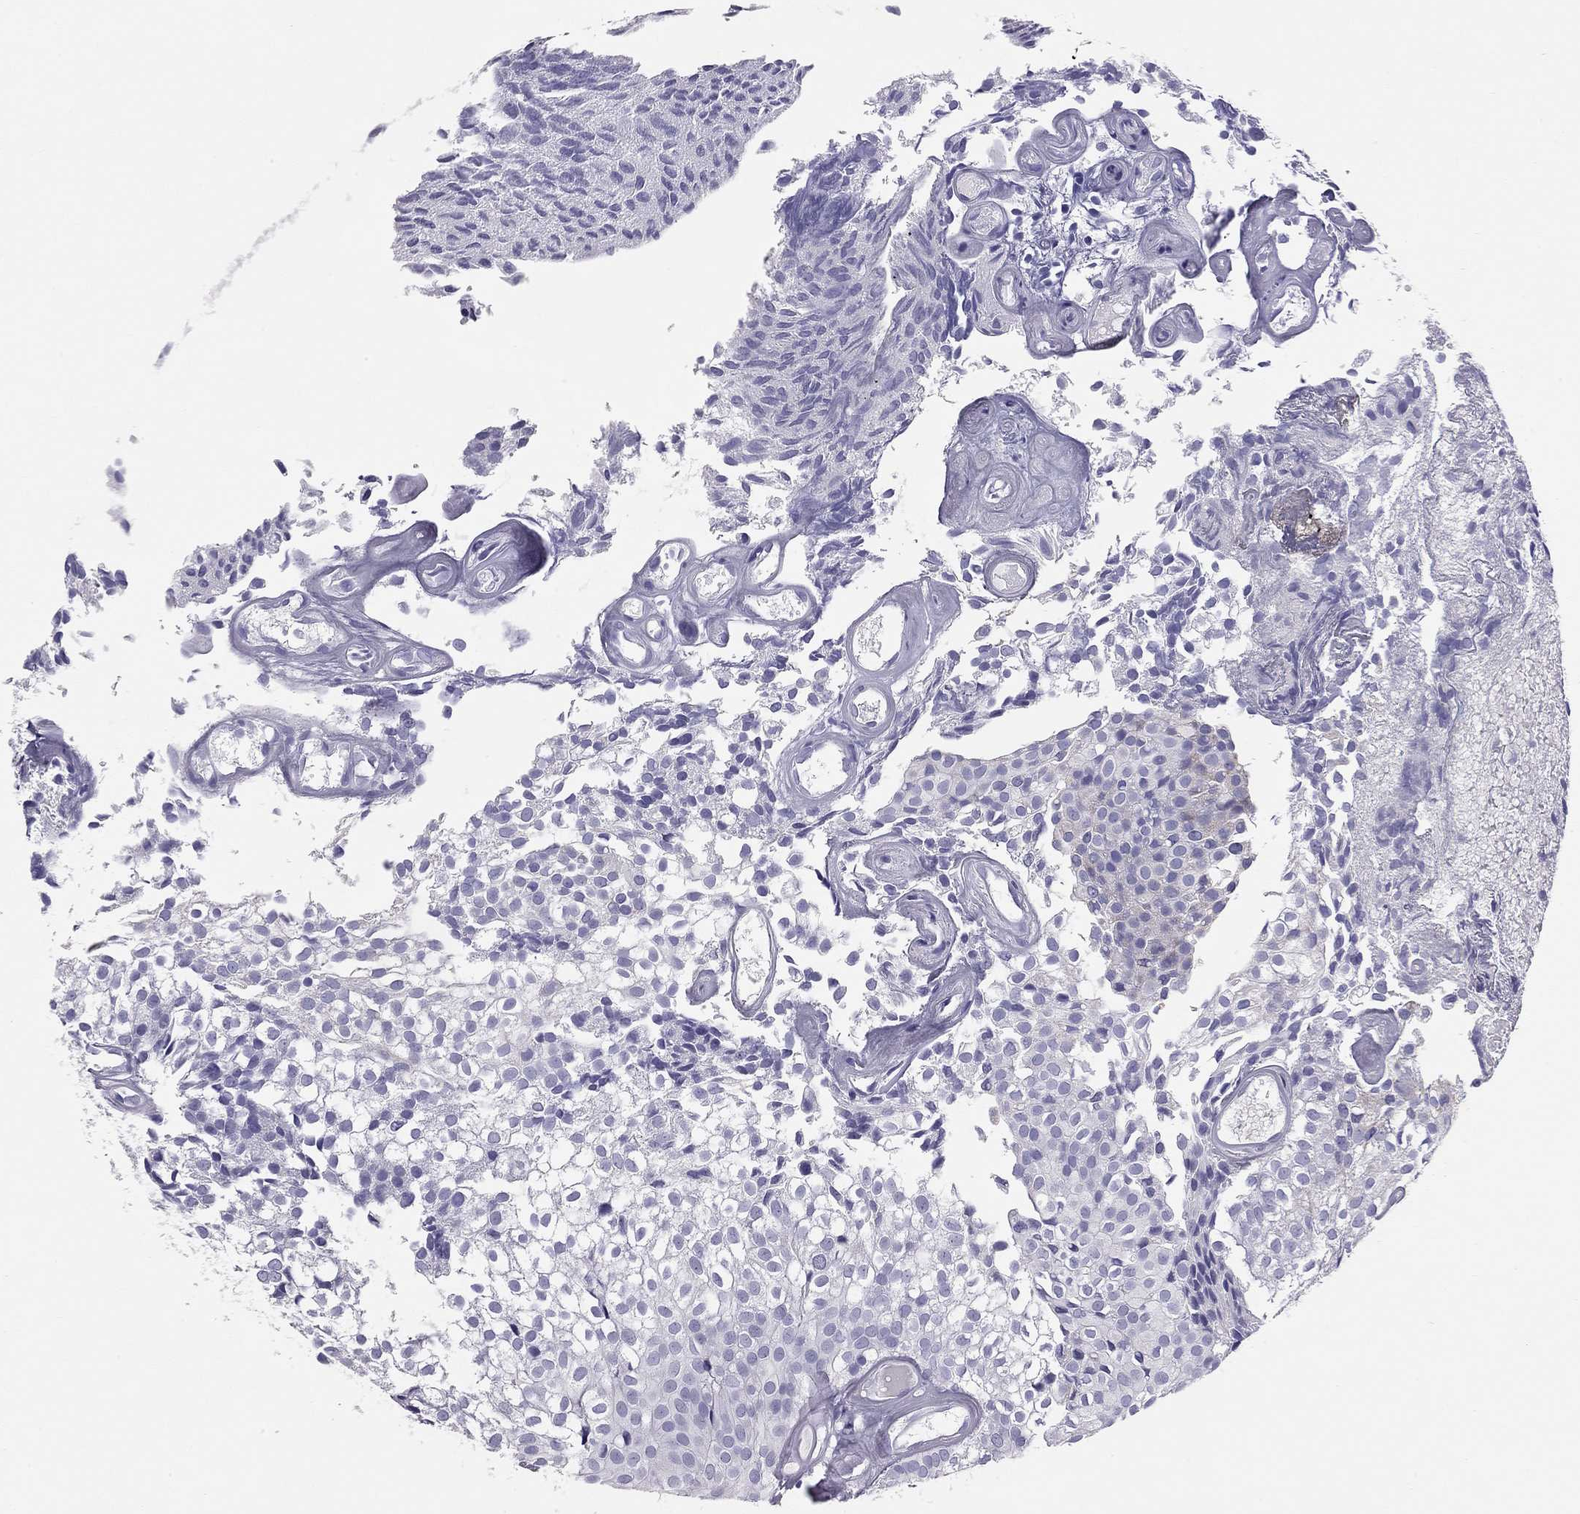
{"staining": {"intensity": "negative", "quantity": "none", "location": "none"}, "tissue": "urothelial cancer", "cell_type": "Tumor cells", "image_type": "cancer", "snomed": [{"axis": "morphology", "description": "Urothelial carcinoma, Low grade"}, {"axis": "topography", "description": "Urinary bladder"}], "caption": "This histopathology image is of urothelial carcinoma (low-grade) stained with immunohistochemistry (IHC) to label a protein in brown with the nuclei are counter-stained blue. There is no positivity in tumor cells.", "gene": "TRPM3", "patient": {"sex": "male", "age": 89}}